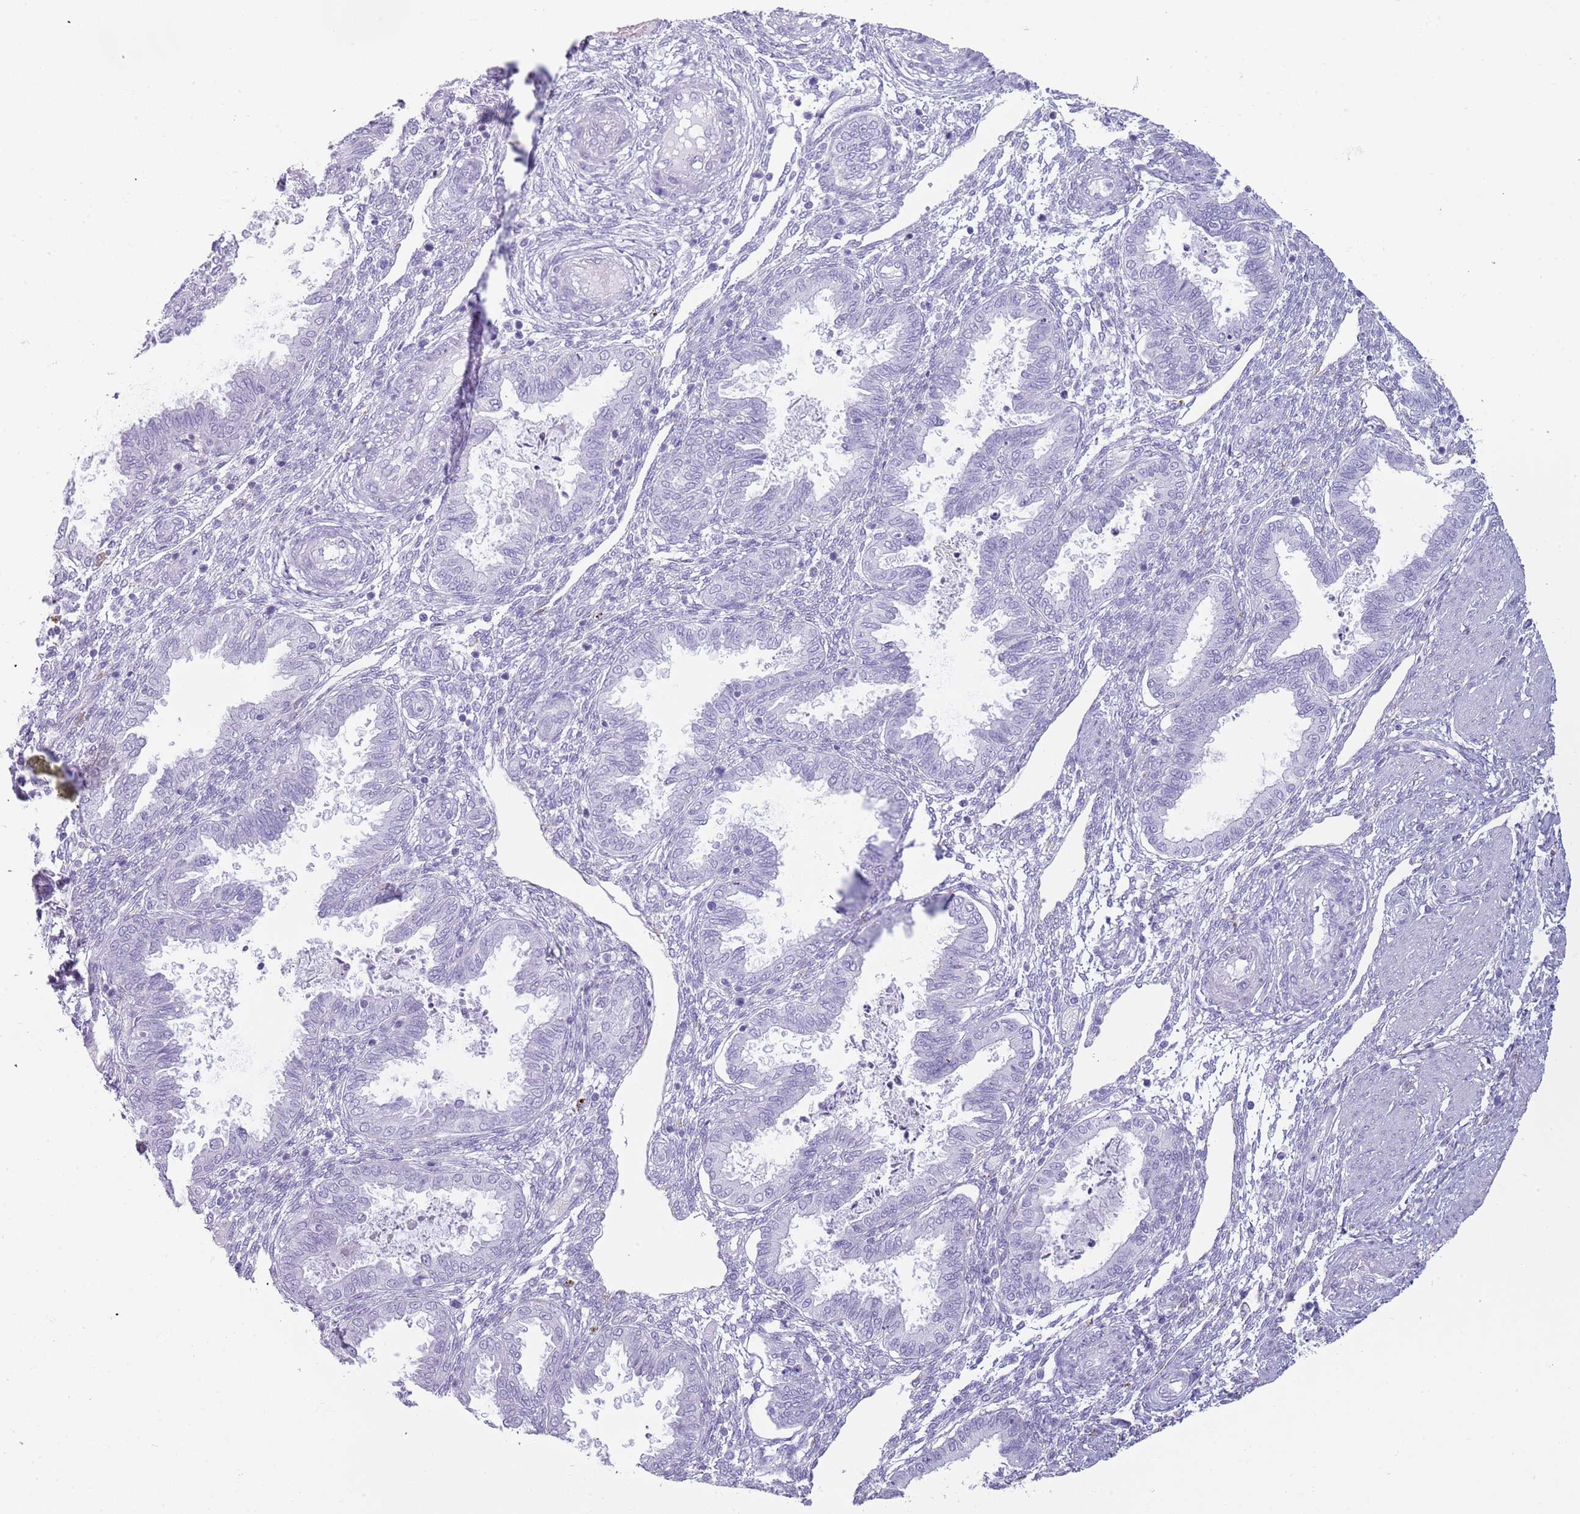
{"staining": {"intensity": "negative", "quantity": "none", "location": "none"}, "tissue": "endometrium", "cell_type": "Cells in endometrial stroma", "image_type": "normal", "snomed": [{"axis": "morphology", "description": "Normal tissue, NOS"}, {"axis": "topography", "description": "Endometrium"}], "caption": "High power microscopy photomicrograph of an IHC histopathology image of normal endometrium, revealing no significant positivity in cells in endometrial stroma. (DAB (3,3'-diaminobenzidine) immunohistochemistry (IHC) with hematoxylin counter stain).", "gene": "COLEC12", "patient": {"sex": "female", "age": 33}}